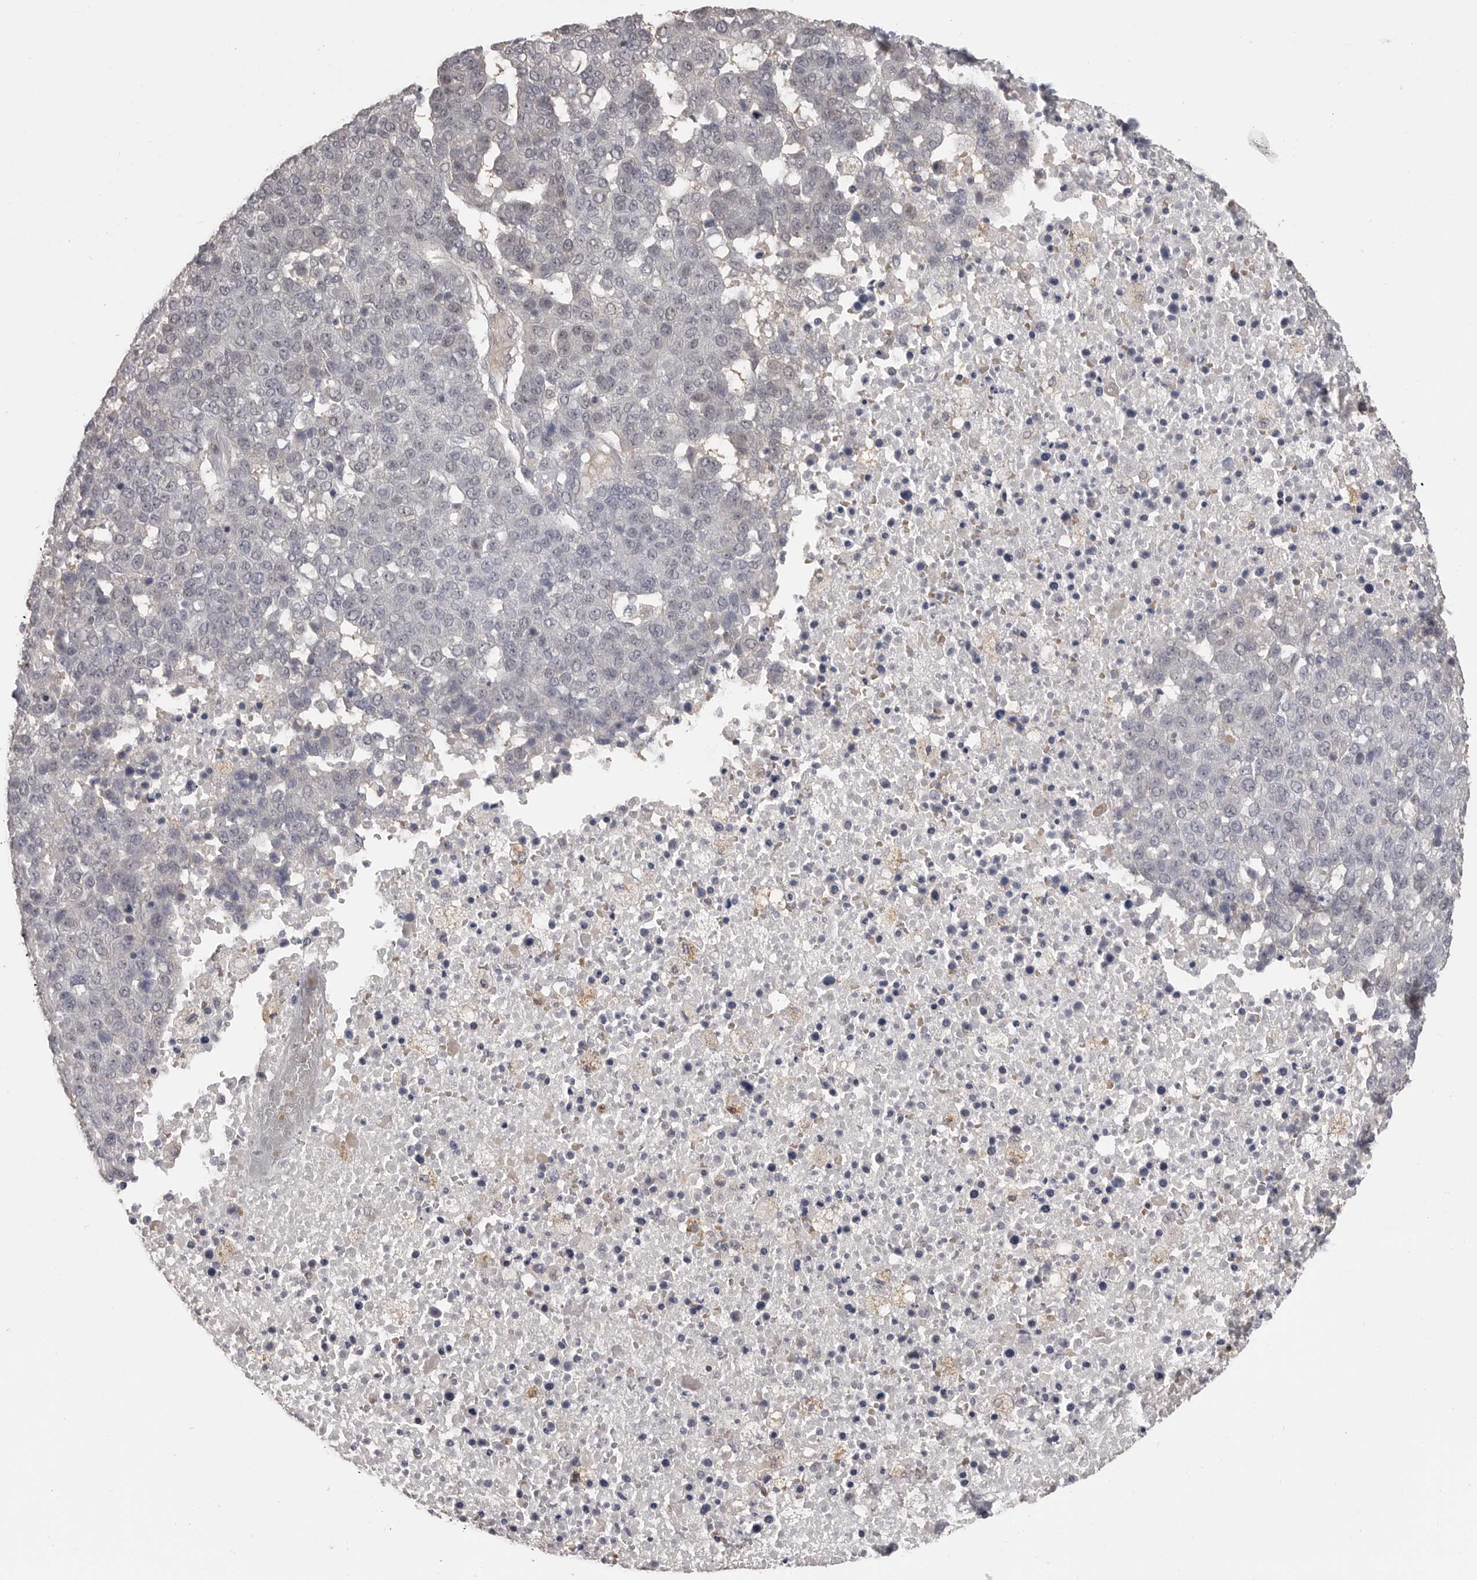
{"staining": {"intensity": "negative", "quantity": "none", "location": "none"}, "tissue": "pancreatic cancer", "cell_type": "Tumor cells", "image_type": "cancer", "snomed": [{"axis": "morphology", "description": "Adenocarcinoma, NOS"}, {"axis": "topography", "description": "Pancreas"}], "caption": "Tumor cells show no significant expression in pancreatic cancer.", "gene": "PLEKHF1", "patient": {"sex": "female", "age": 61}}